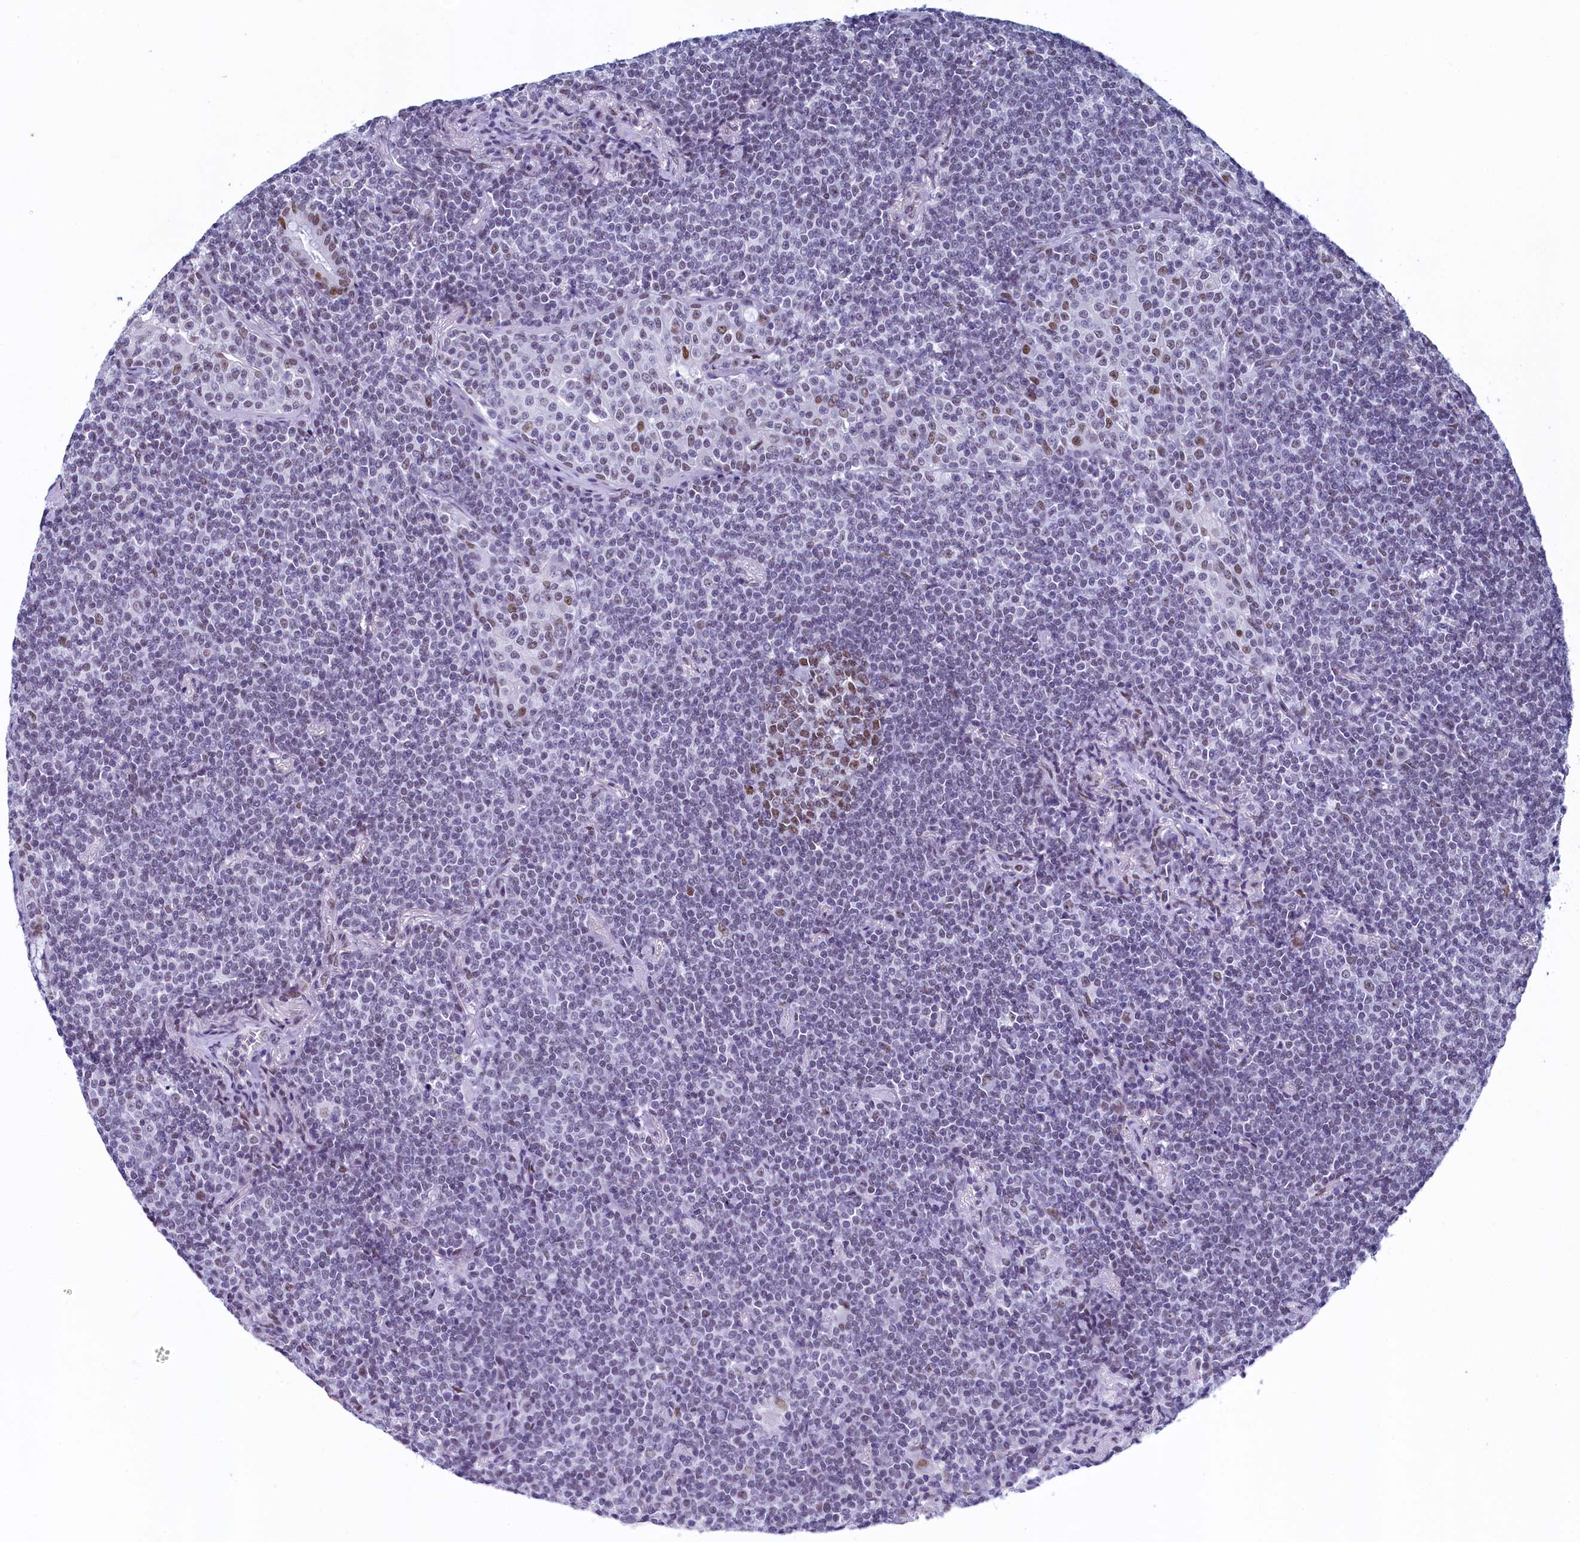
{"staining": {"intensity": "negative", "quantity": "none", "location": "none"}, "tissue": "lymphoma", "cell_type": "Tumor cells", "image_type": "cancer", "snomed": [{"axis": "morphology", "description": "Malignant lymphoma, non-Hodgkin's type, Low grade"}, {"axis": "topography", "description": "Lung"}], "caption": "Lymphoma was stained to show a protein in brown. There is no significant expression in tumor cells.", "gene": "SUGP2", "patient": {"sex": "female", "age": 71}}